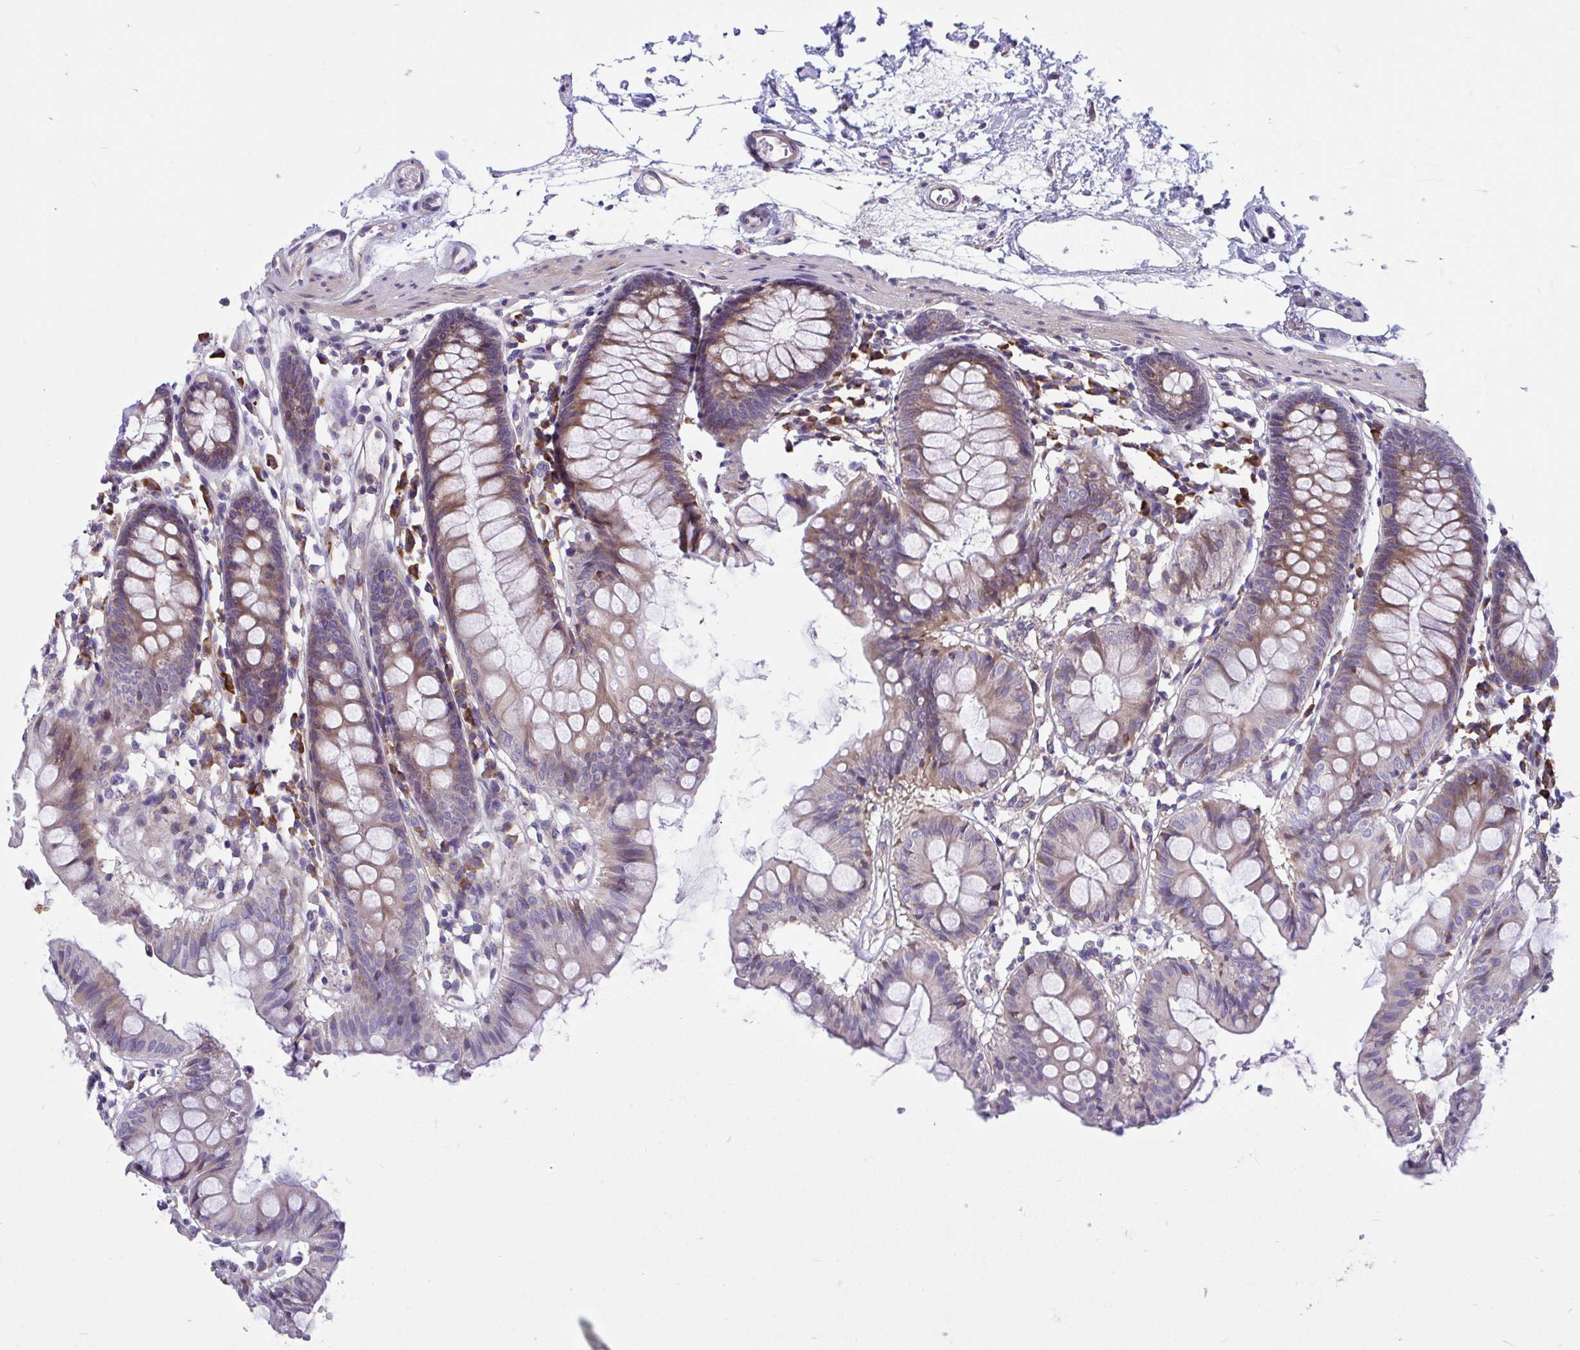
{"staining": {"intensity": "weak", "quantity": ">75%", "location": "cytoplasmic/membranous"}, "tissue": "colon", "cell_type": "Endothelial cells", "image_type": "normal", "snomed": [{"axis": "morphology", "description": "Normal tissue, NOS"}, {"axis": "topography", "description": "Colon"}], "caption": "Endothelial cells demonstrate low levels of weak cytoplasmic/membranous expression in about >75% of cells in benign colon.", "gene": "WBP1", "patient": {"sex": "female", "age": 84}}